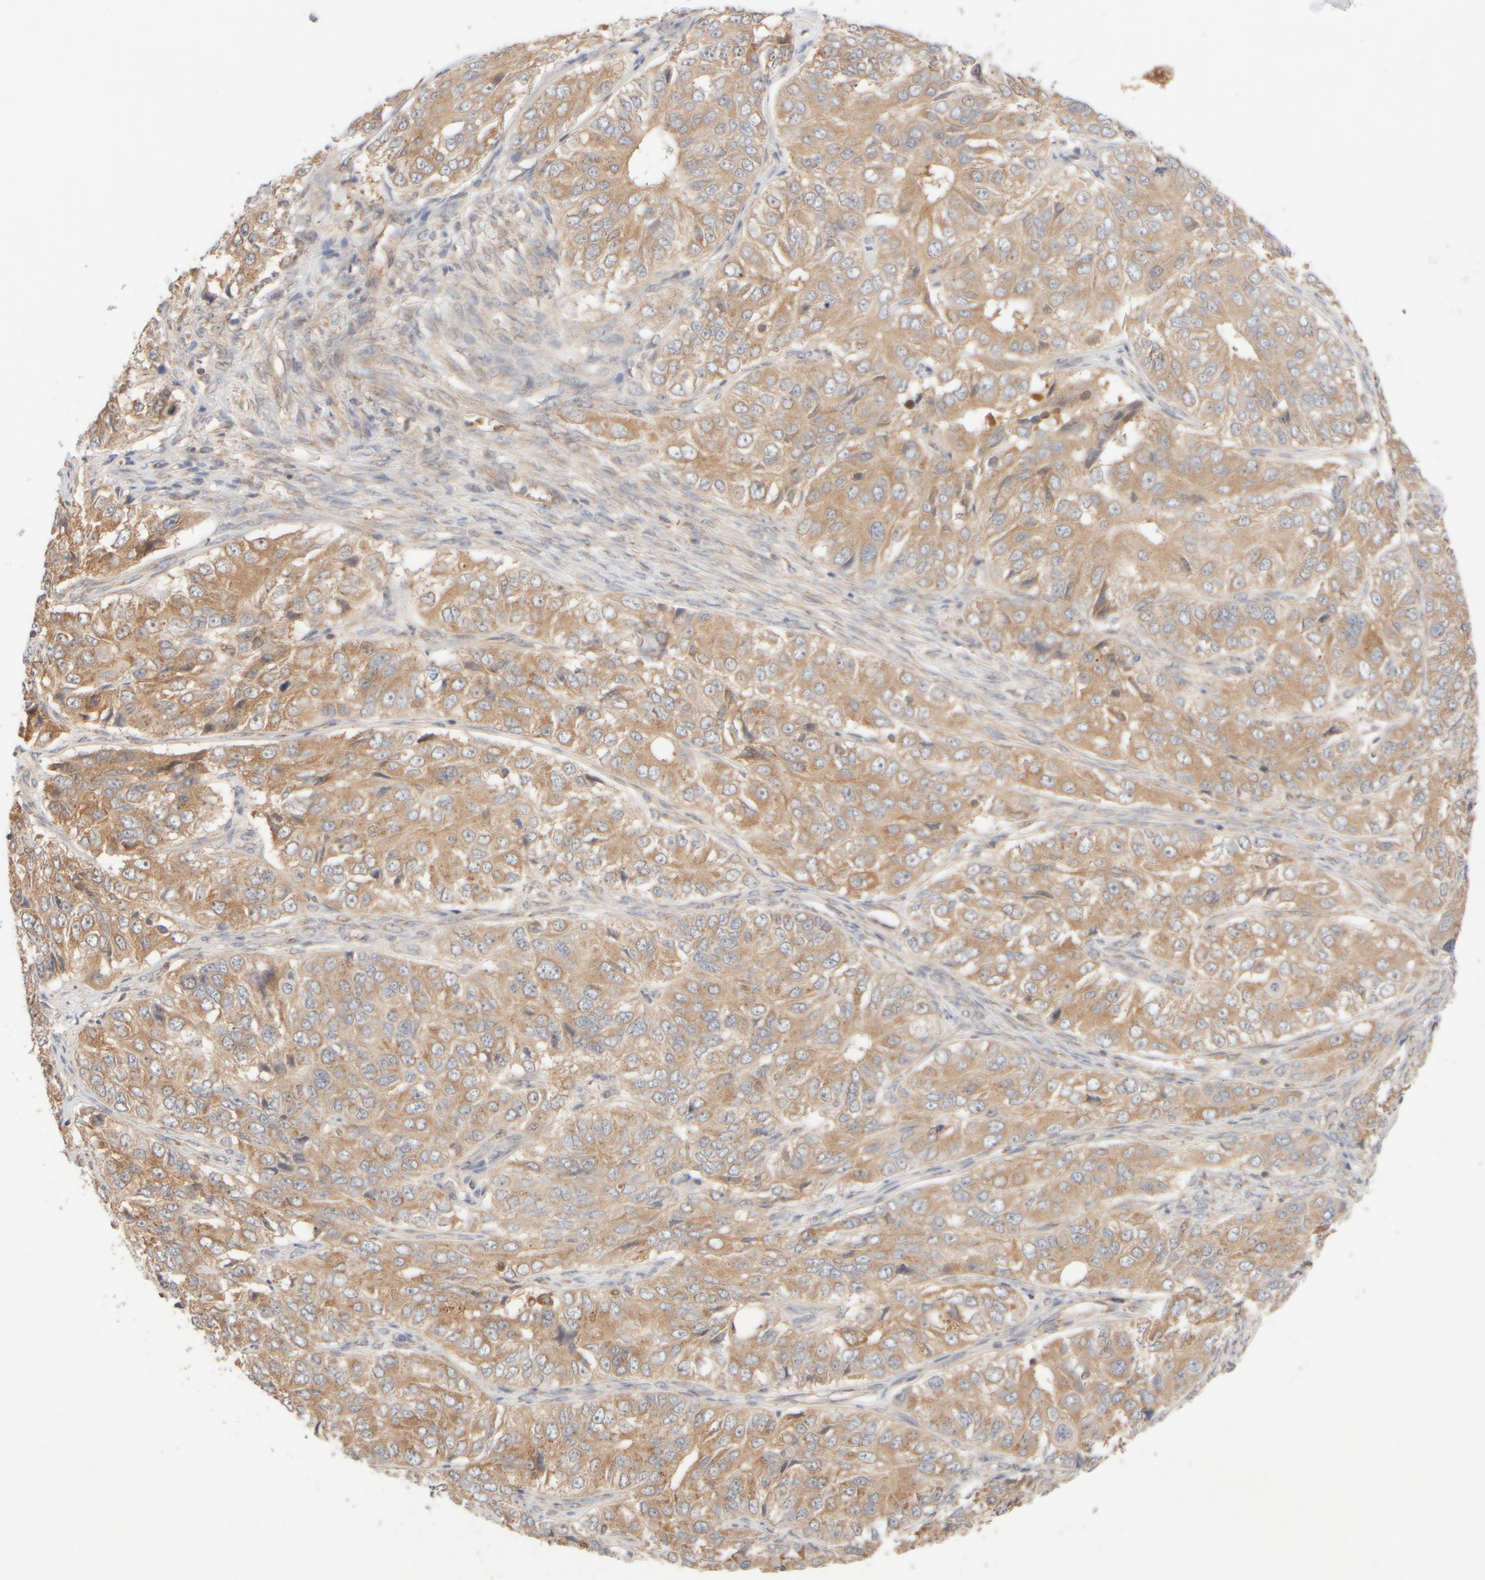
{"staining": {"intensity": "weak", "quantity": ">75%", "location": "cytoplasmic/membranous"}, "tissue": "ovarian cancer", "cell_type": "Tumor cells", "image_type": "cancer", "snomed": [{"axis": "morphology", "description": "Carcinoma, endometroid"}, {"axis": "topography", "description": "Ovary"}], "caption": "A micrograph of ovarian cancer stained for a protein exhibits weak cytoplasmic/membranous brown staining in tumor cells.", "gene": "RABEP1", "patient": {"sex": "female", "age": 51}}